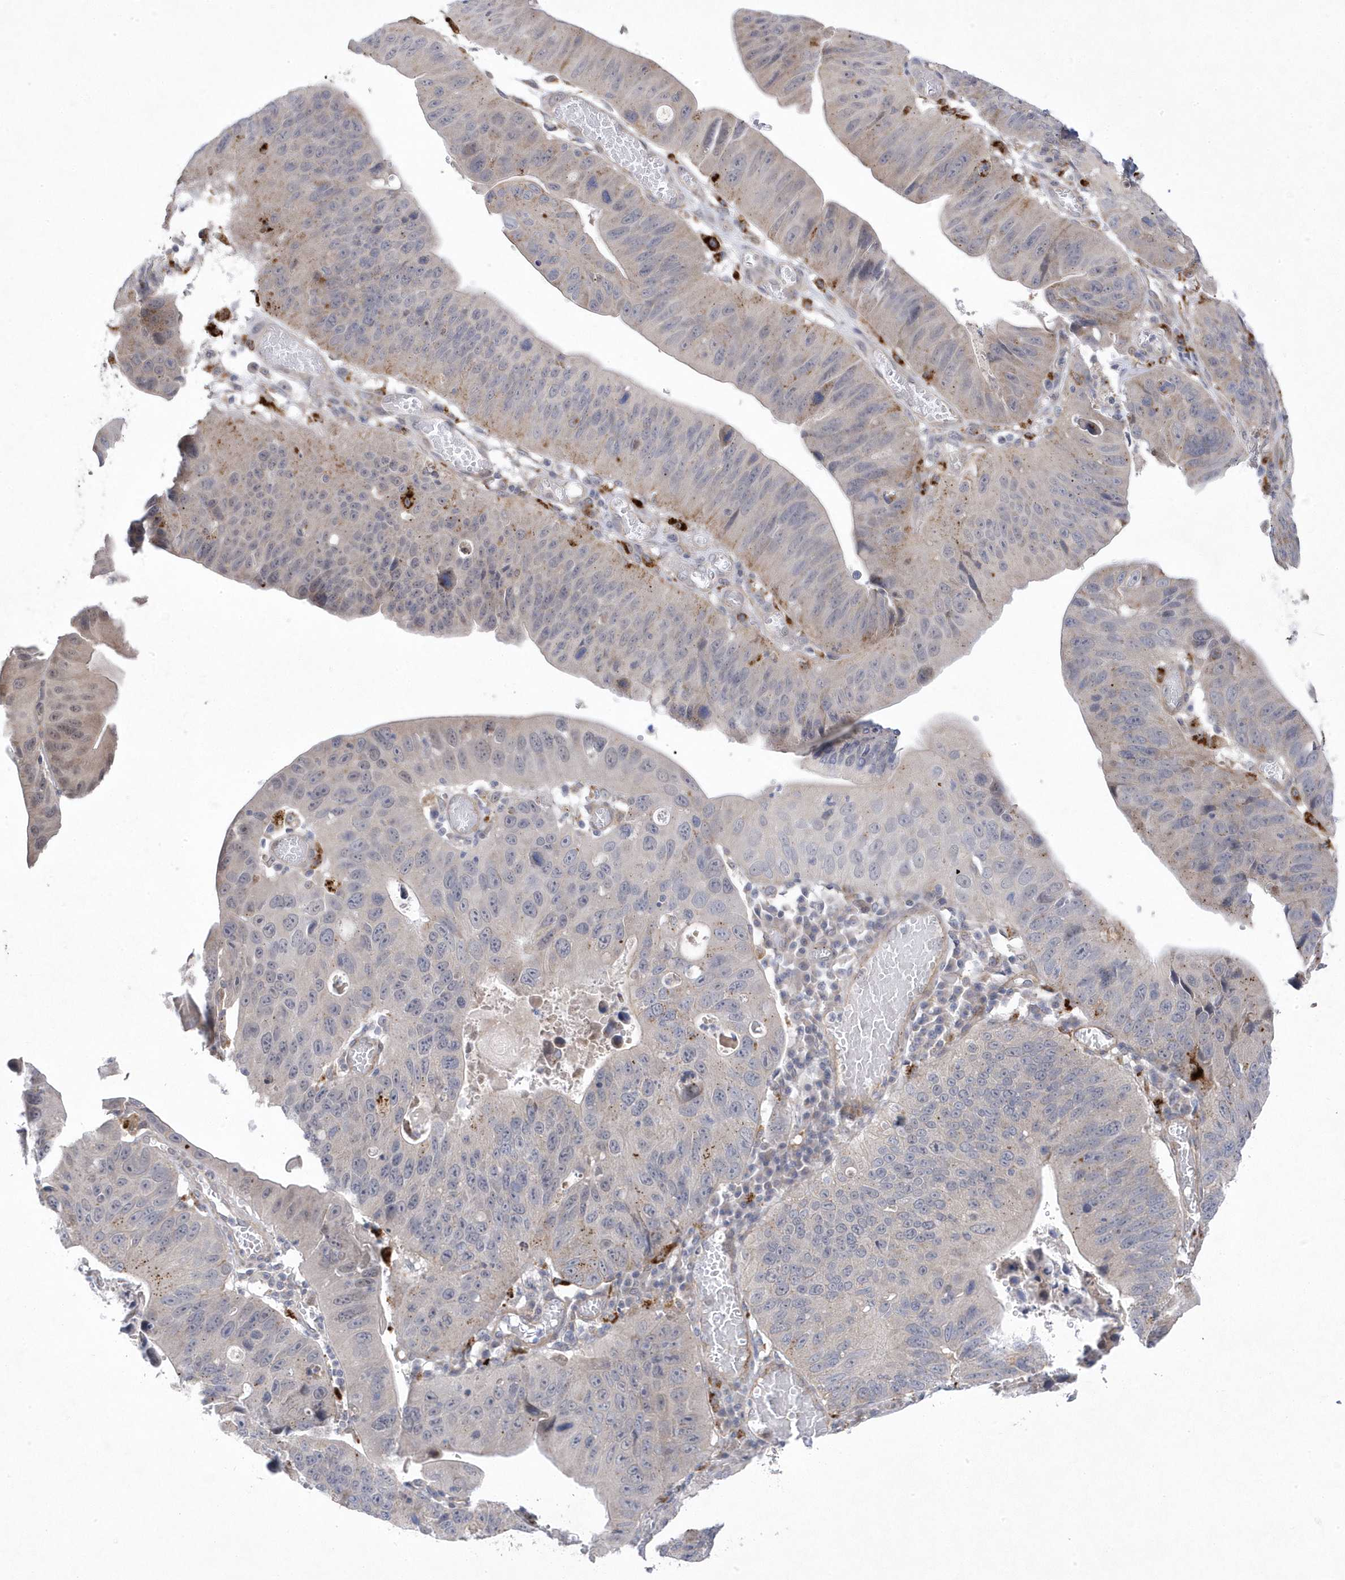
{"staining": {"intensity": "moderate", "quantity": "<25%", "location": "cytoplasmic/membranous"}, "tissue": "stomach cancer", "cell_type": "Tumor cells", "image_type": "cancer", "snomed": [{"axis": "morphology", "description": "Adenocarcinoma, NOS"}, {"axis": "topography", "description": "Stomach"}], "caption": "The photomicrograph shows a brown stain indicating the presence of a protein in the cytoplasmic/membranous of tumor cells in stomach cancer (adenocarcinoma).", "gene": "ANAPC1", "patient": {"sex": "male", "age": 59}}